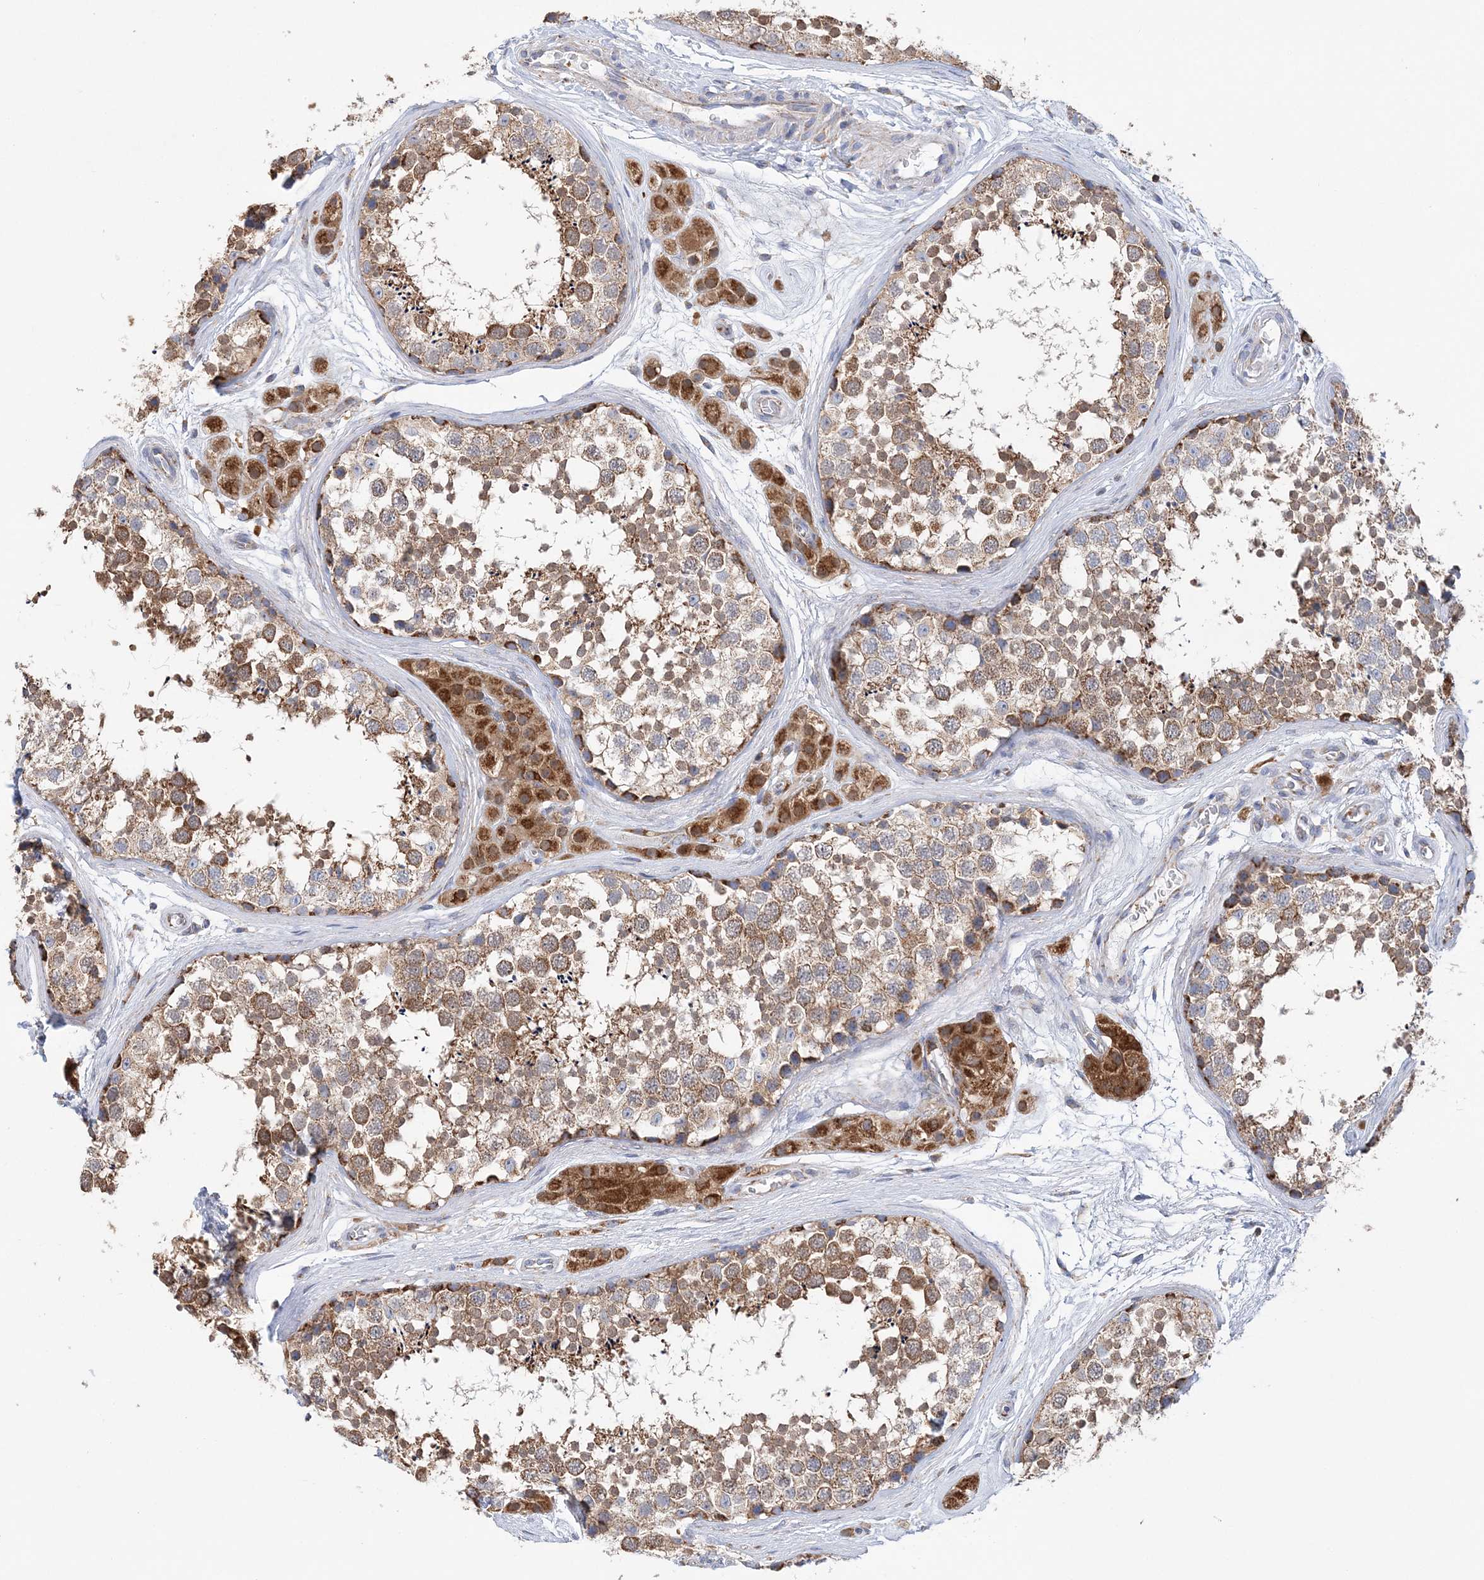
{"staining": {"intensity": "moderate", "quantity": ">75%", "location": "cytoplasmic/membranous"}, "tissue": "testis", "cell_type": "Cells in seminiferous ducts", "image_type": "normal", "snomed": [{"axis": "morphology", "description": "Normal tissue, NOS"}, {"axis": "topography", "description": "Testis"}], "caption": "Normal testis was stained to show a protein in brown. There is medium levels of moderate cytoplasmic/membranous positivity in approximately >75% of cells in seminiferous ducts. Immunohistochemistry stains the protein in brown and the nuclei are stained blue.", "gene": "TTC32", "patient": {"sex": "male", "age": 56}}